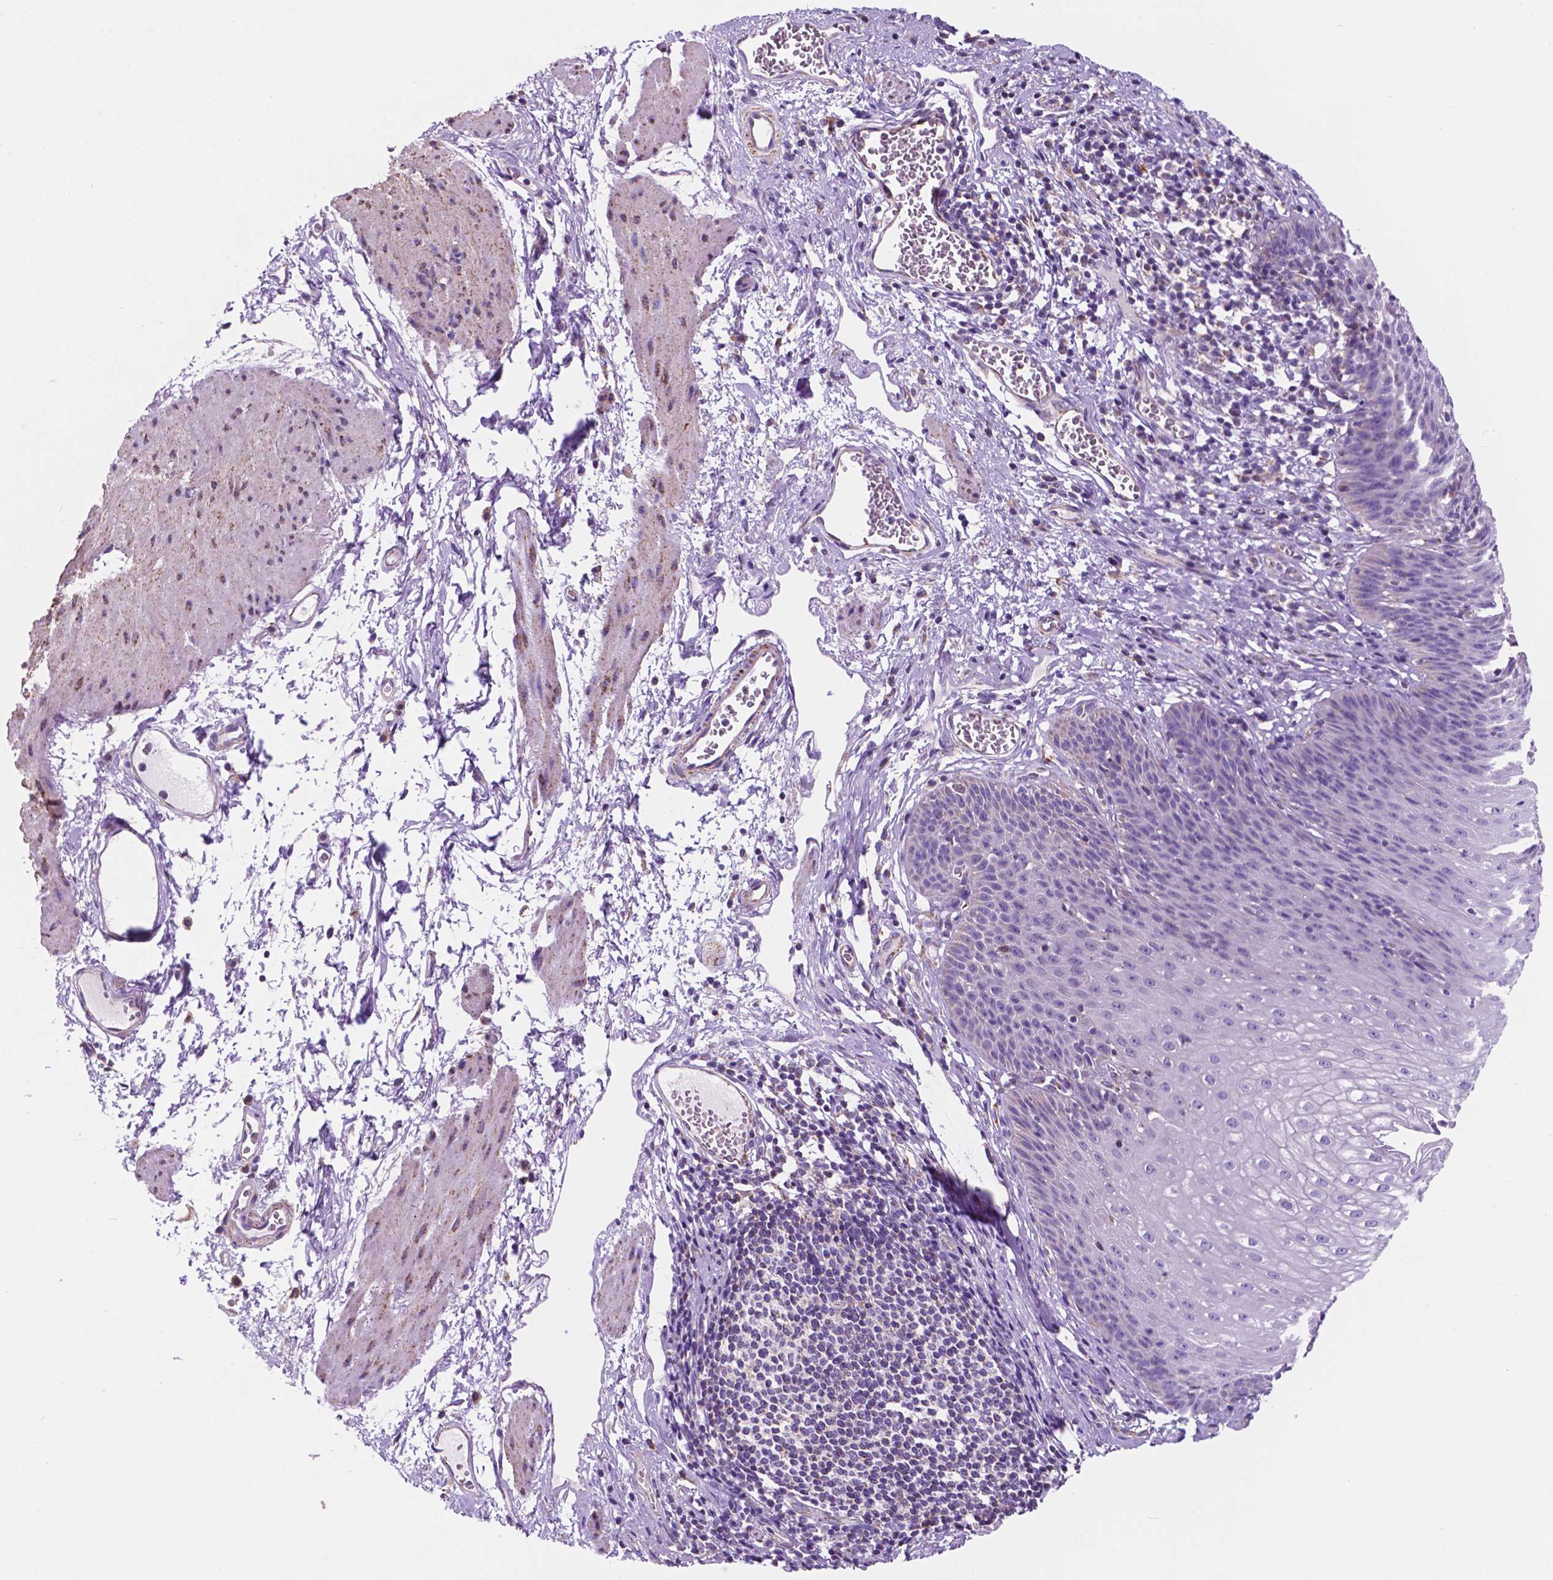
{"staining": {"intensity": "negative", "quantity": "none", "location": "none"}, "tissue": "esophagus", "cell_type": "Squamous epithelial cells", "image_type": "normal", "snomed": [{"axis": "morphology", "description": "Normal tissue, NOS"}, {"axis": "topography", "description": "Esophagus"}], "caption": "DAB (3,3'-diaminobenzidine) immunohistochemical staining of benign esophagus displays no significant staining in squamous epithelial cells.", "gene": "TRPV5", "patient": {"sex": "male", "age": 72}}